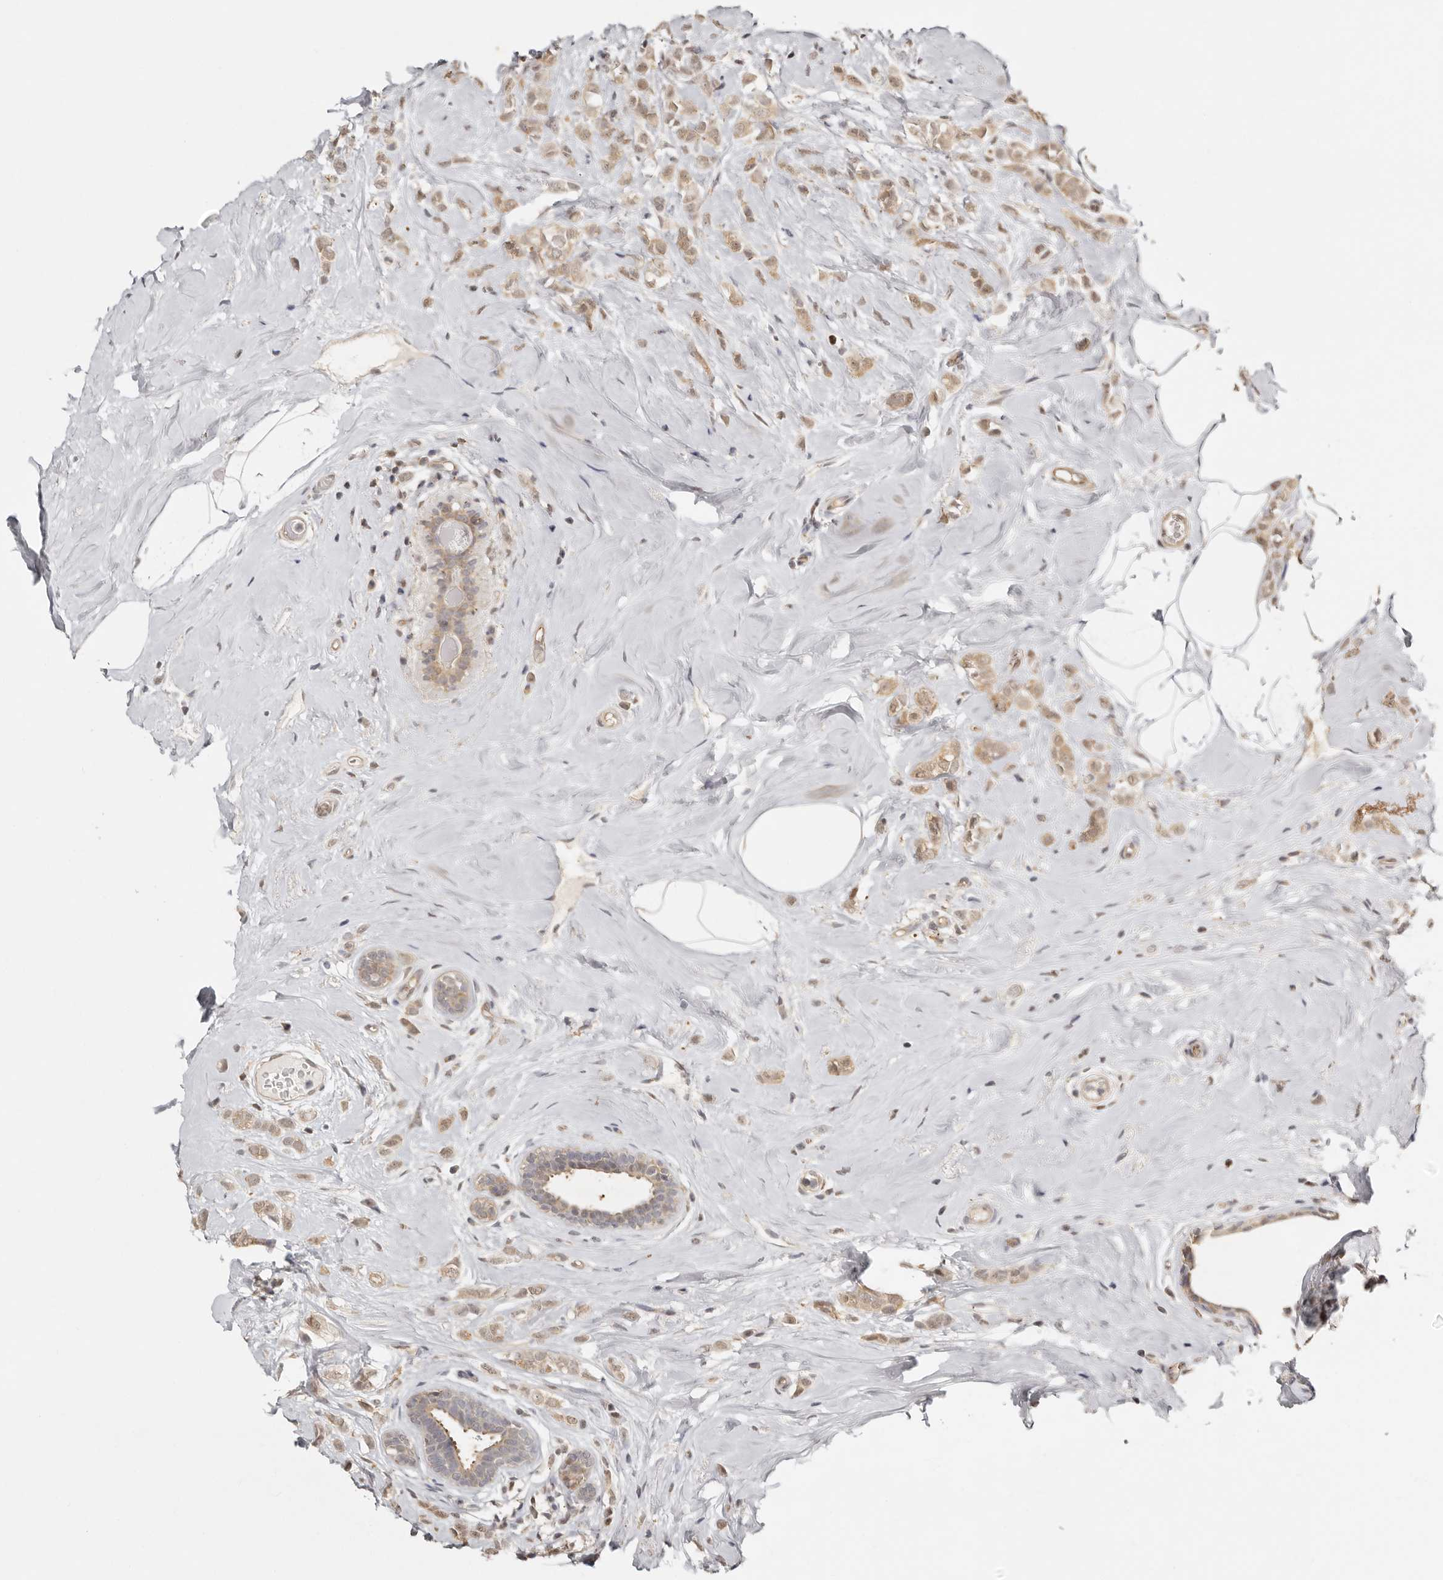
{"staining": {"intensity": "moderate", "quantity": ">75%", "location": "cytoplasmic/membranous"}, "tissue": "breast cancer", "cell_type": "Tumor cells", "image_type": "cancer", "snomed": [{"axis": "morphology", "description": "Lobular carcinoma"}, {"axis": "topography", "description": "Breast"}], "caption": "IHC (DAB) staining of human lobular carcinoma (breast) exhibits moderate cytoplasmic/membranous protein positivity in about >75% of tumor cells.", "gene": "PSMA5", "patient": {"sex": "female", "age": 47}}